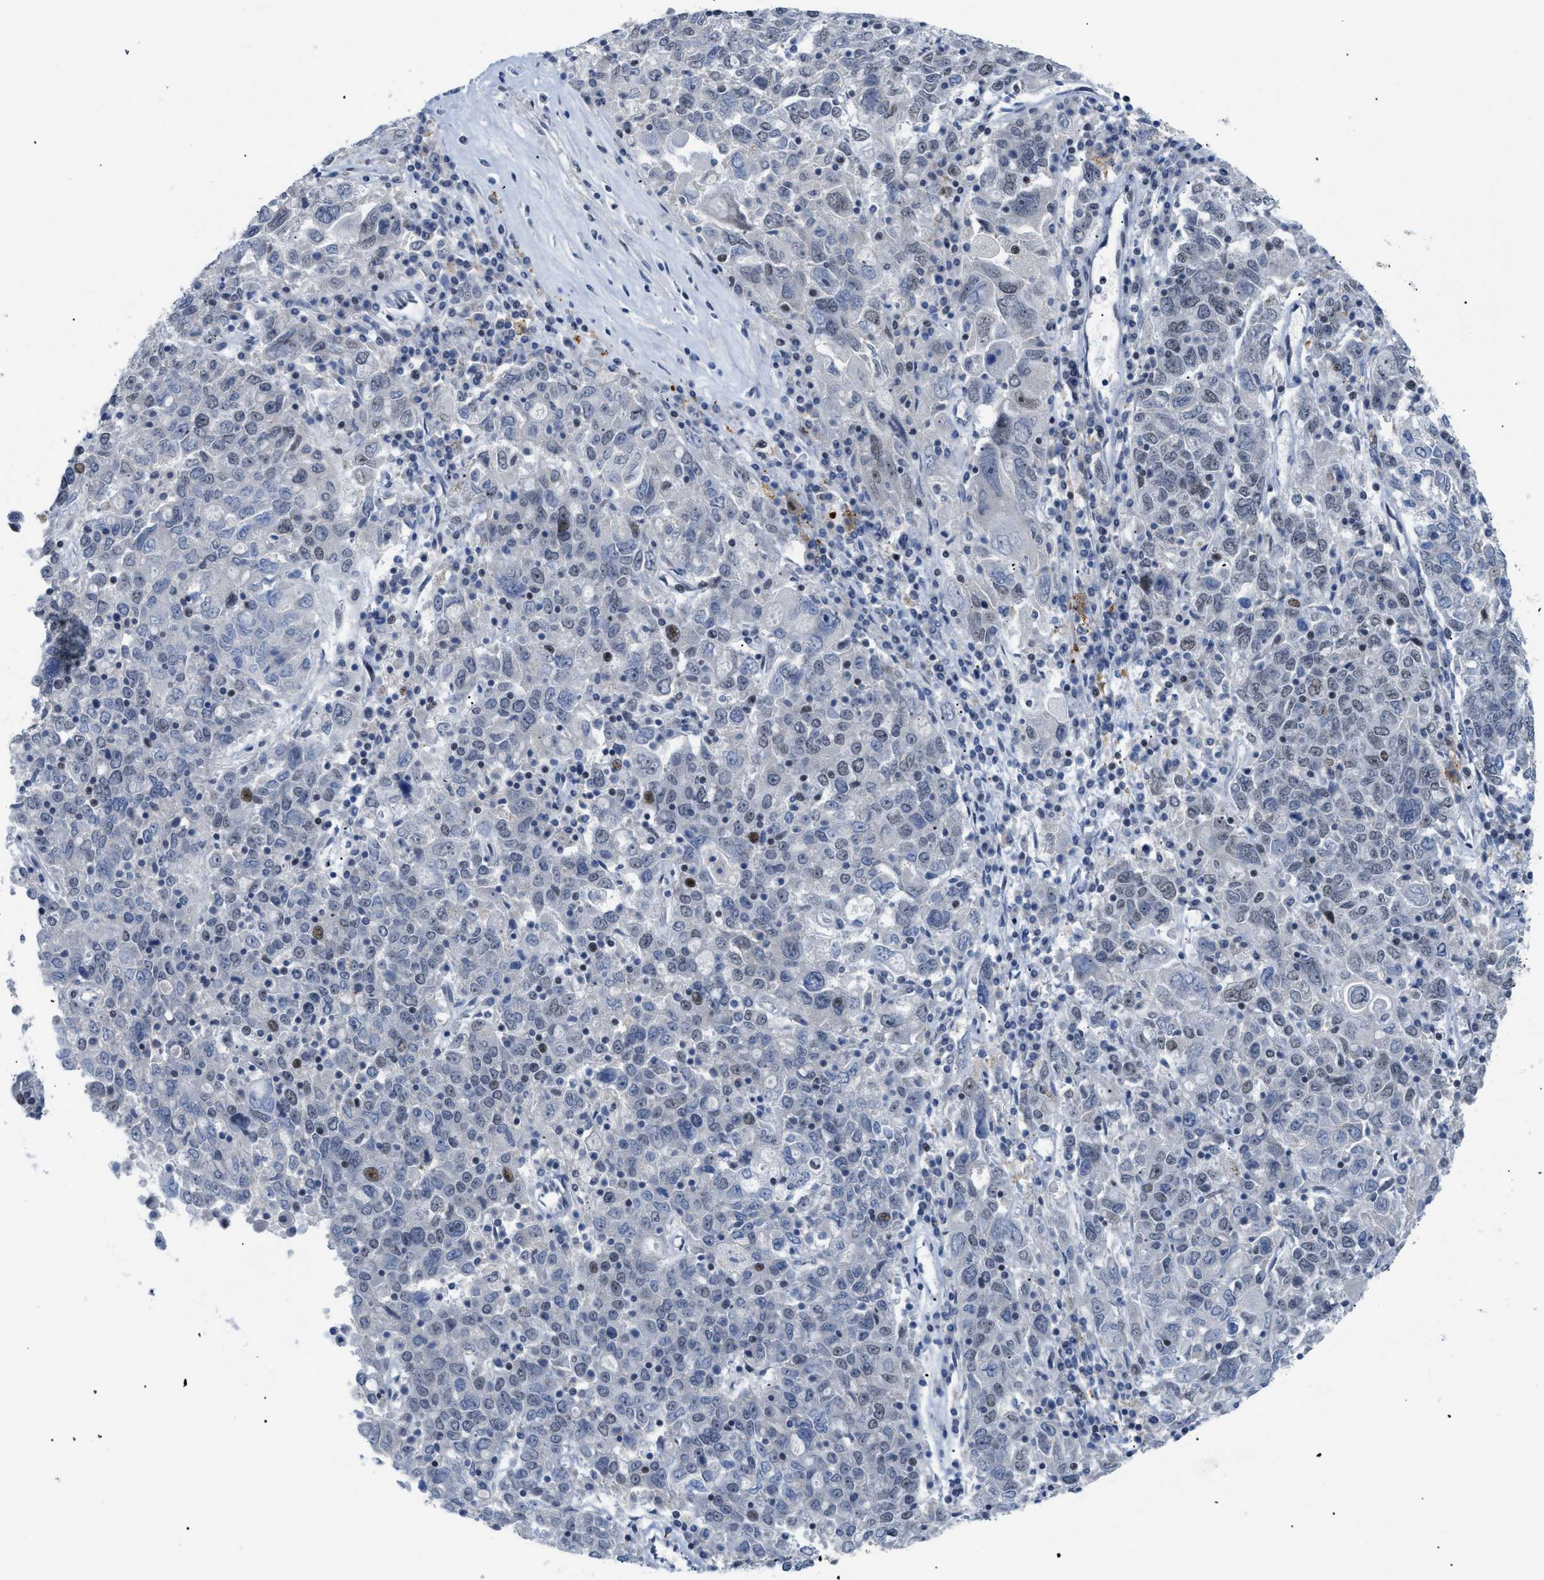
{"staining": {"intensity": "weak", "quantity": "<25%", "location": "nuclear"}, "tissue": "ovarian cancer", "cell_type": "Tumor cells", "image_type": "cancer", "snomed": [{"axis": "morphology", "description": "Carcinoma, endometroid"}, {"axis": "topography", "description": "Ovary"}], "caption": "The IHC histopathology image has no significant expression in tumor cells of endometroid carcinoma (ovarian) tissue.", "gene": "MED1", "patient": {"sex": "female", "age": 62}}